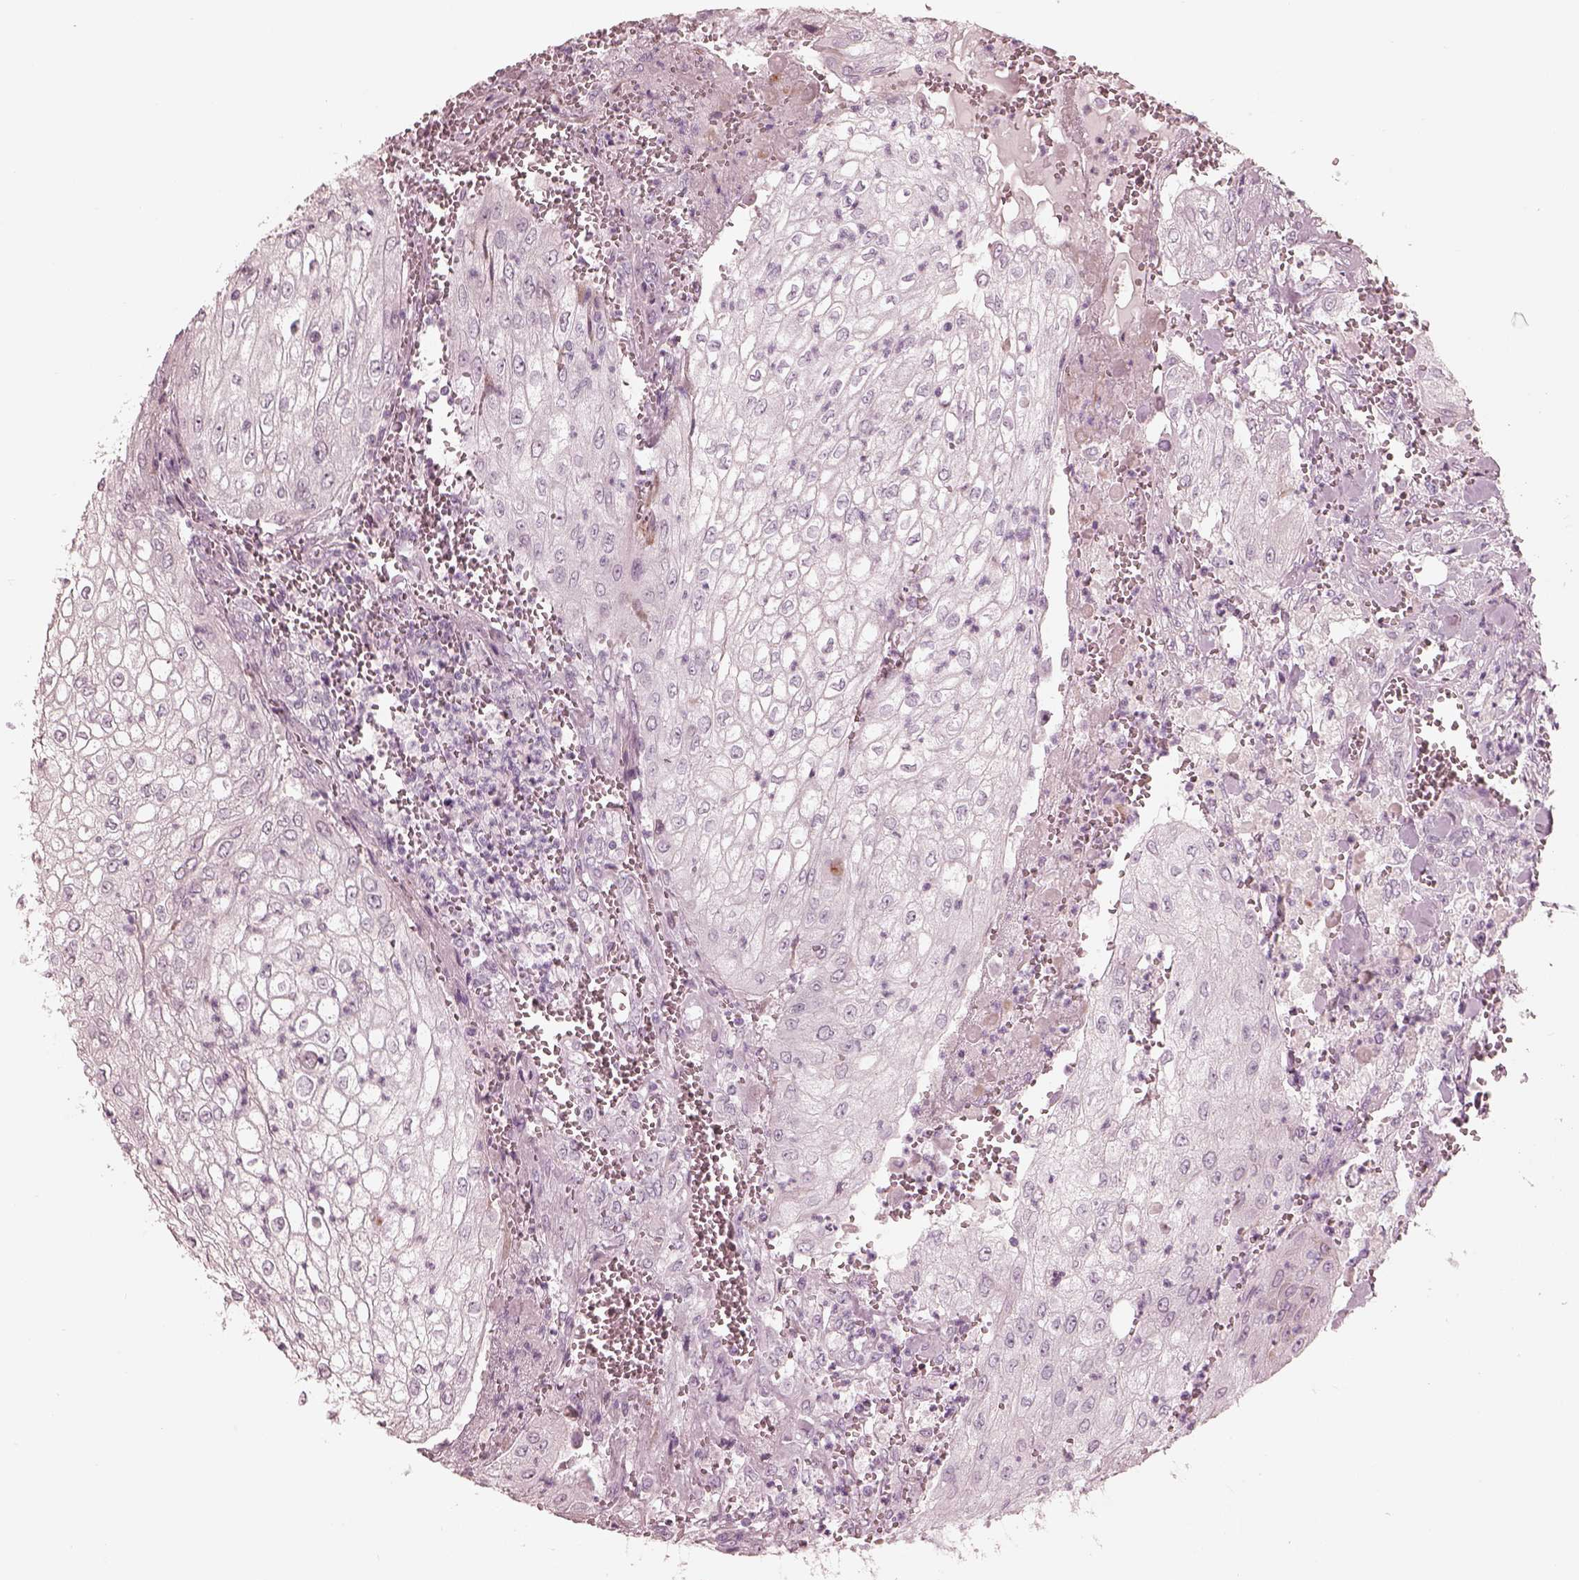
{"staining": {"intensity": "negative", "quantity": "none", "location": "none"}, "tissue": "urothelial cancer", "cell_type": "Tumor cells", "image_type": "cancer", "snomed": [{"axis": "morphology", "description": "Urothelial carcinoma, High grade"}, {"axis": "topography", "description": "Urinary bladder"}], "caption": "A high-resolution histopathology image shows immunohistochemistry staining of high-grade urothelial carcinoma, which exhibits no significant positivity in tumor cells.", "gene": "CADM2", "patient": {"sex": "male", "age": 62}}